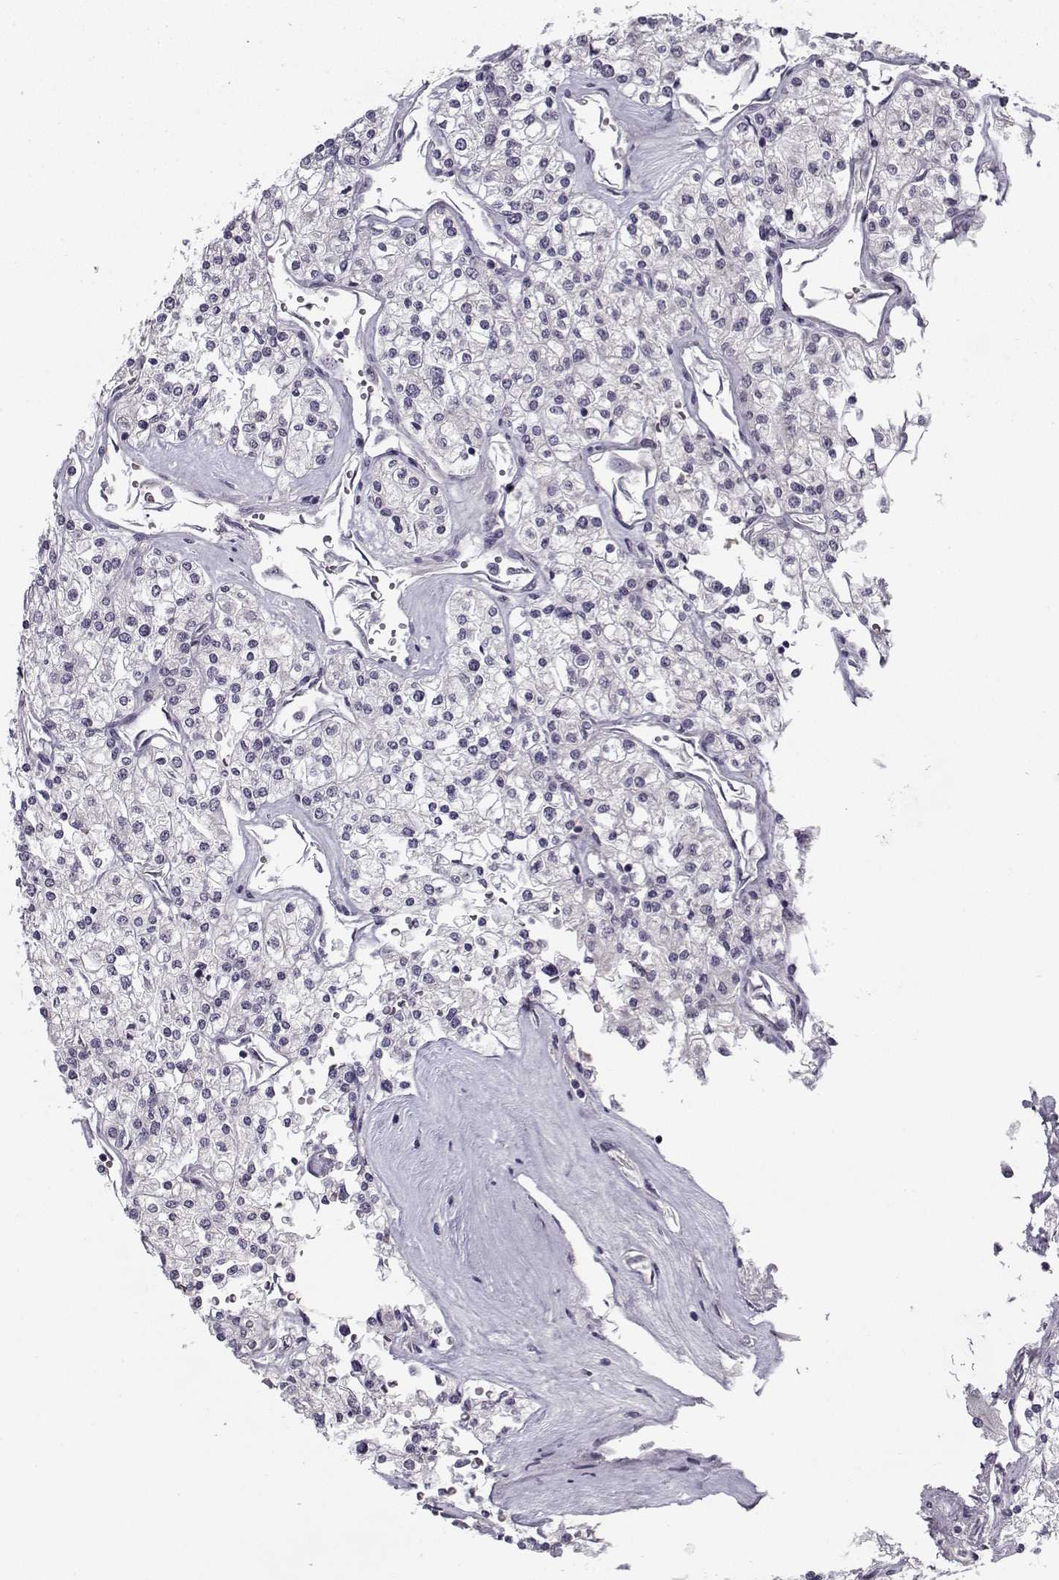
{"staining": {"intensity": "negative", "quantity": "none", "location": "none"}, "tissue": "renal cancer", "cell_type": "Tumor cells", "image_type": "cancer", "snomed": [{"axis": "morphology", "description": "Adenocarcinoma, NOS"}, {"axis": "topography", "description": "Kidney"}], "caption": "Renal adenocarcinoma stained for a protein using immunohistochemistry (IHC) reveals no staining tumor cells.", "gene": "SNCA", "patient": {"sex": "male", "age": 80}}